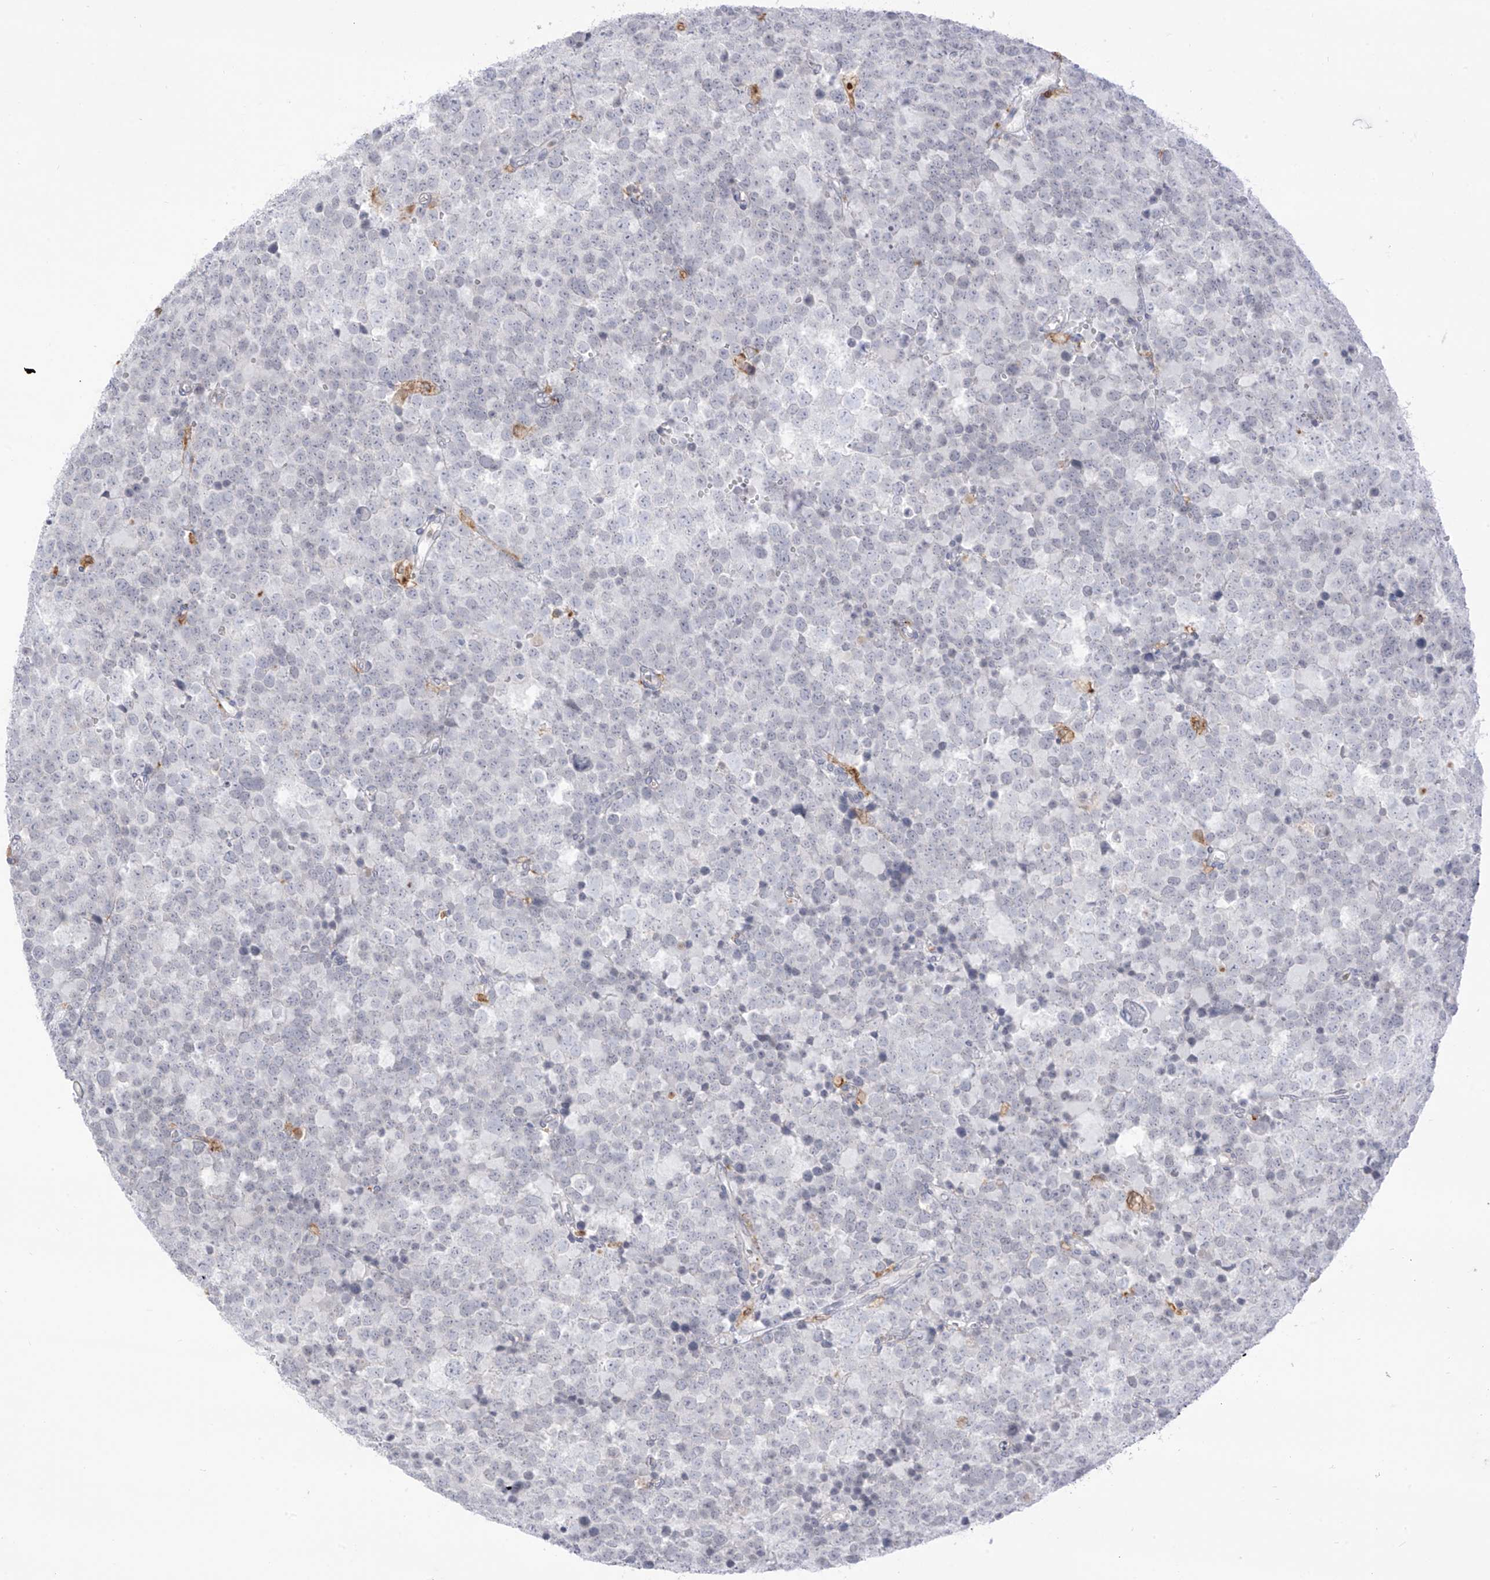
{"staining": {"intensity": "negative", "quantity": "none", "location": "none"}, "tissue": "testis cancer", "cell_type": "Tumor cells", "image_type": "cancer", "snomed": [{"axis": "morphology", "description": "Seminoma, NOS"}, {"axis": "topography", "description": "Testis"}], "caption": "The photomicrograph displays no staining of tumor cells in testis cancer.", "gene": "TBXAS1", "patient": {"sex": "male", "age": 71}}